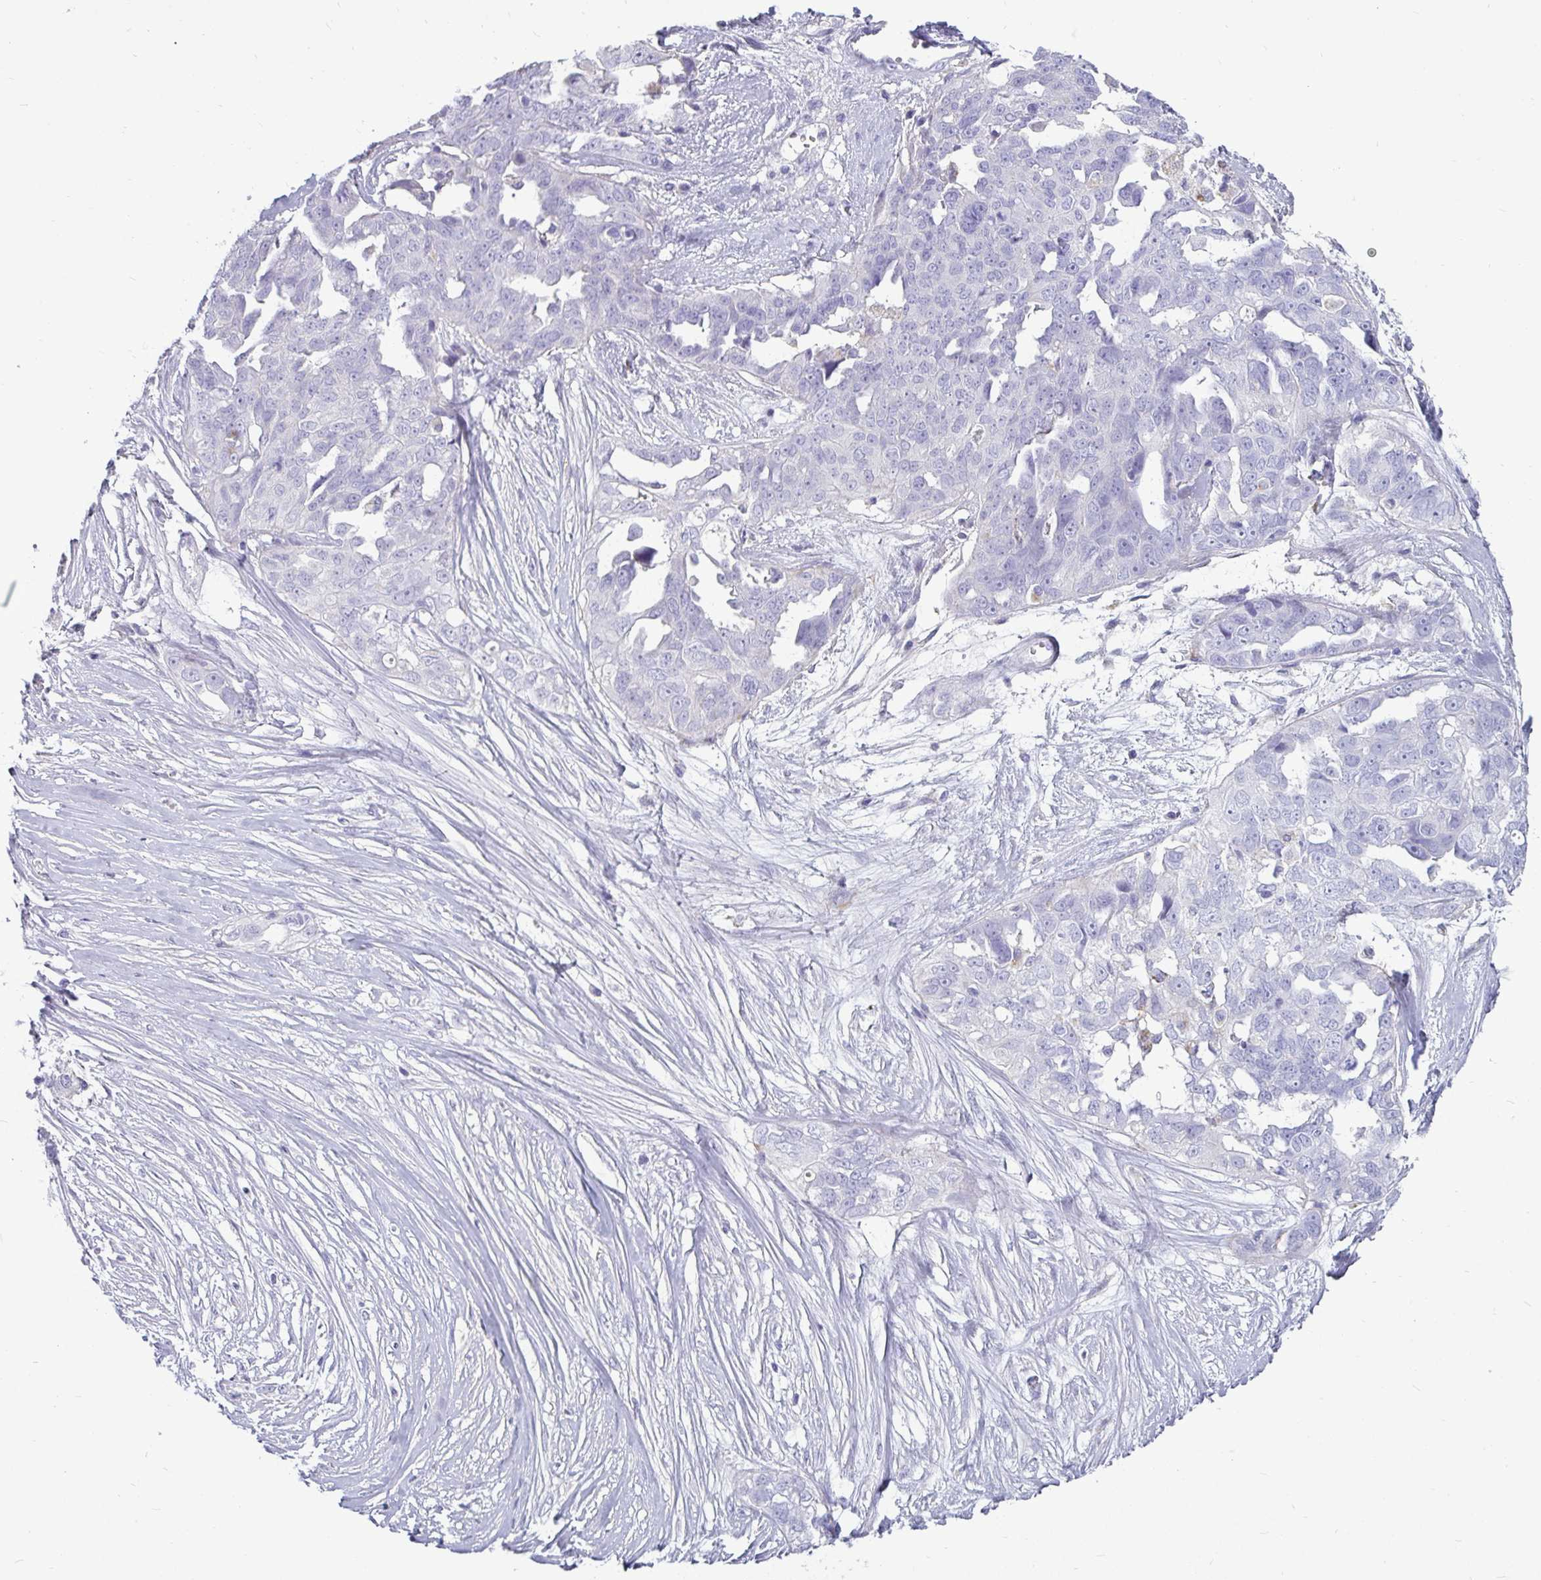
{"staining": {"intensity": "negative", "quantity": "none", "location": "none"}, "tissue": "ovarian cancer", "cell_type": "Tumor cells", "image_type": "cancer", "snomed": [{"axis": "morphology", "description": "Carcinoma, endometroid"}, {"axis": "topography", "description": "Ovary"}], "caption": "A micrograph of ovarian cancer stained for a protein displays no brown staining in tumor cells. (DAB immunohistochemistry with hematoxylin counter stain).", "gene": "CTSZ", "patient": {"sex": "female", "age": 70}}